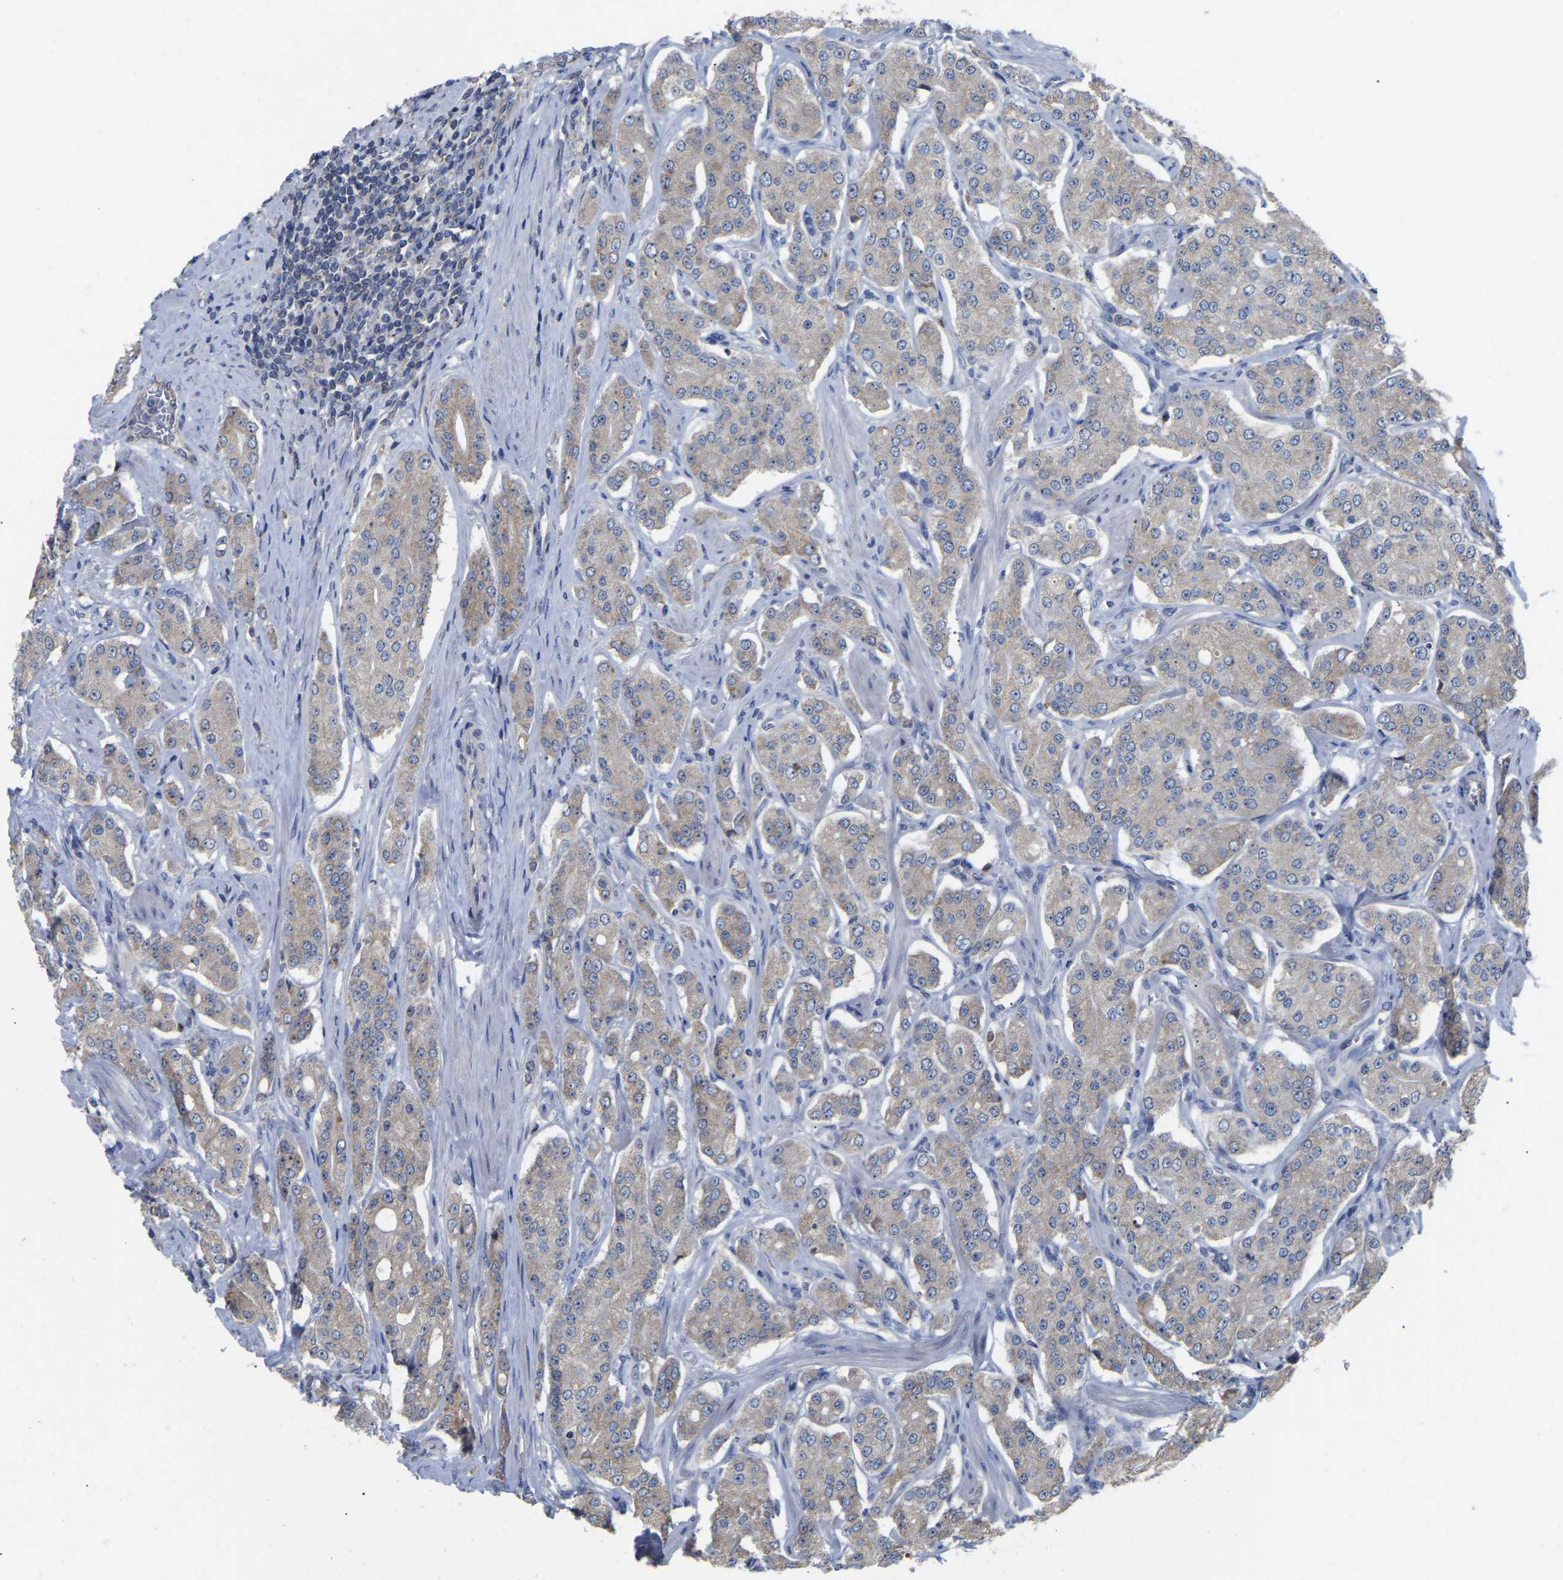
{"staining": {"intensity": "strong", "quantity": "25%-75%", "location": "cytoplasmic/membranous,nuclear"}, "tissue": "prostate cancer", "cell_type": "Tumor cells", "image_type": "cancer", "snomed": [{"axis": "morphology", "description": "Adenocarcinoma, Low grade"}, {"axis": "topography", "description": "Prostate"}], "caption": "Protein staining of prostate low-grade adenocarcinoma tissue exhibits strong cytoplasmic/membranous and nuclear positivity in approximately 25%-75% of tumor cells.", "gene": "NOP53", "patient": {"sex": "male", "age": 69}}